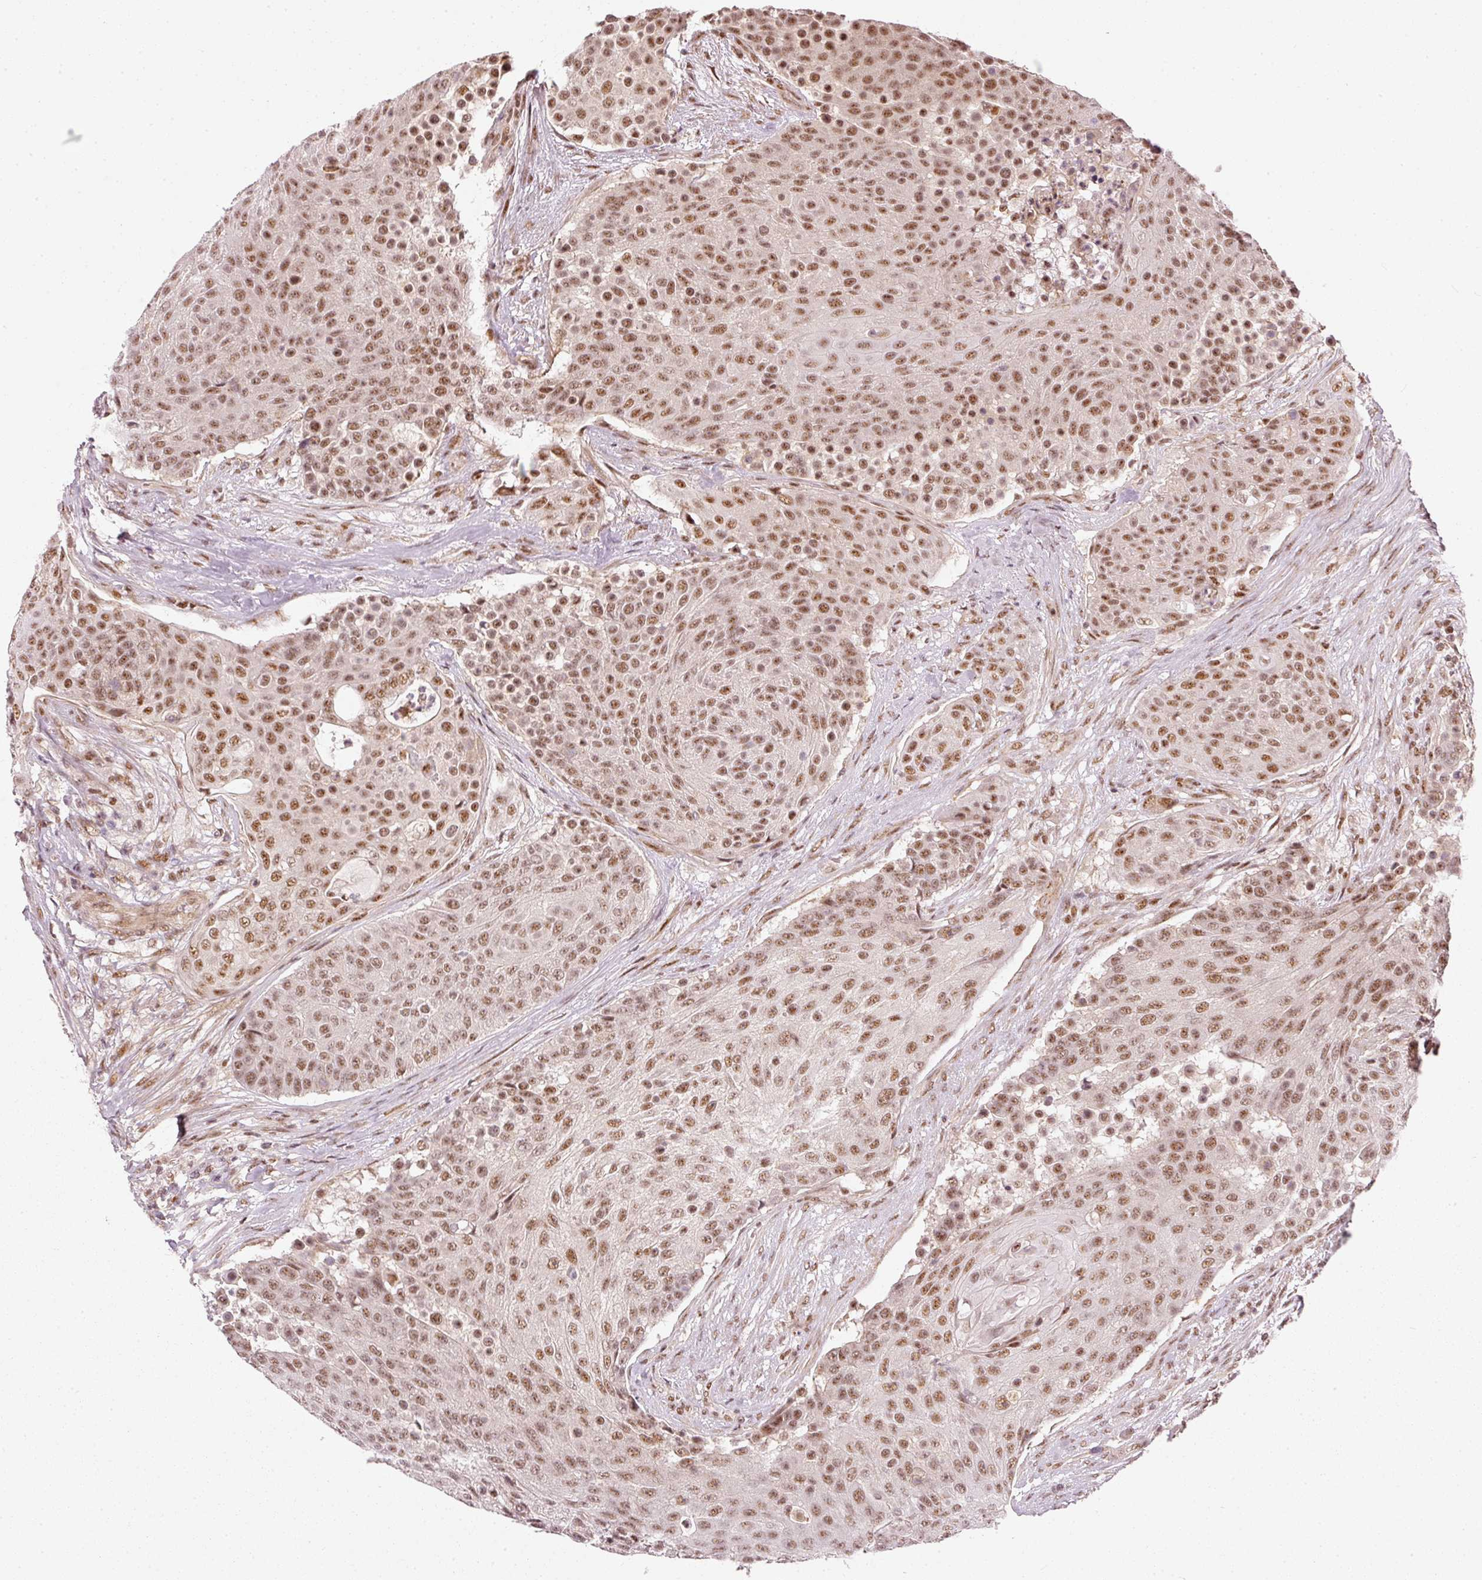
{"staining": {"intensity": "moderate", "quantity": ">75%", "location": "nuclear"}, "tissue": "urothelial cancer", "cell_type": "Tumor cells", "image_type": "cancer", "snomed": [{"axis": "morphology", "description": "Urothelial carcinoma, High grade"}, {"axis": "topography", "description": "Urinary bladder"}], "caption": "Immunohistochemical staining of human urothelial cancer shows medium levels of moderate nuclear protein expression in about >75% of tumor cells.", "gene": "THOC6", "patient": {"sex": "female", "age": 63}}